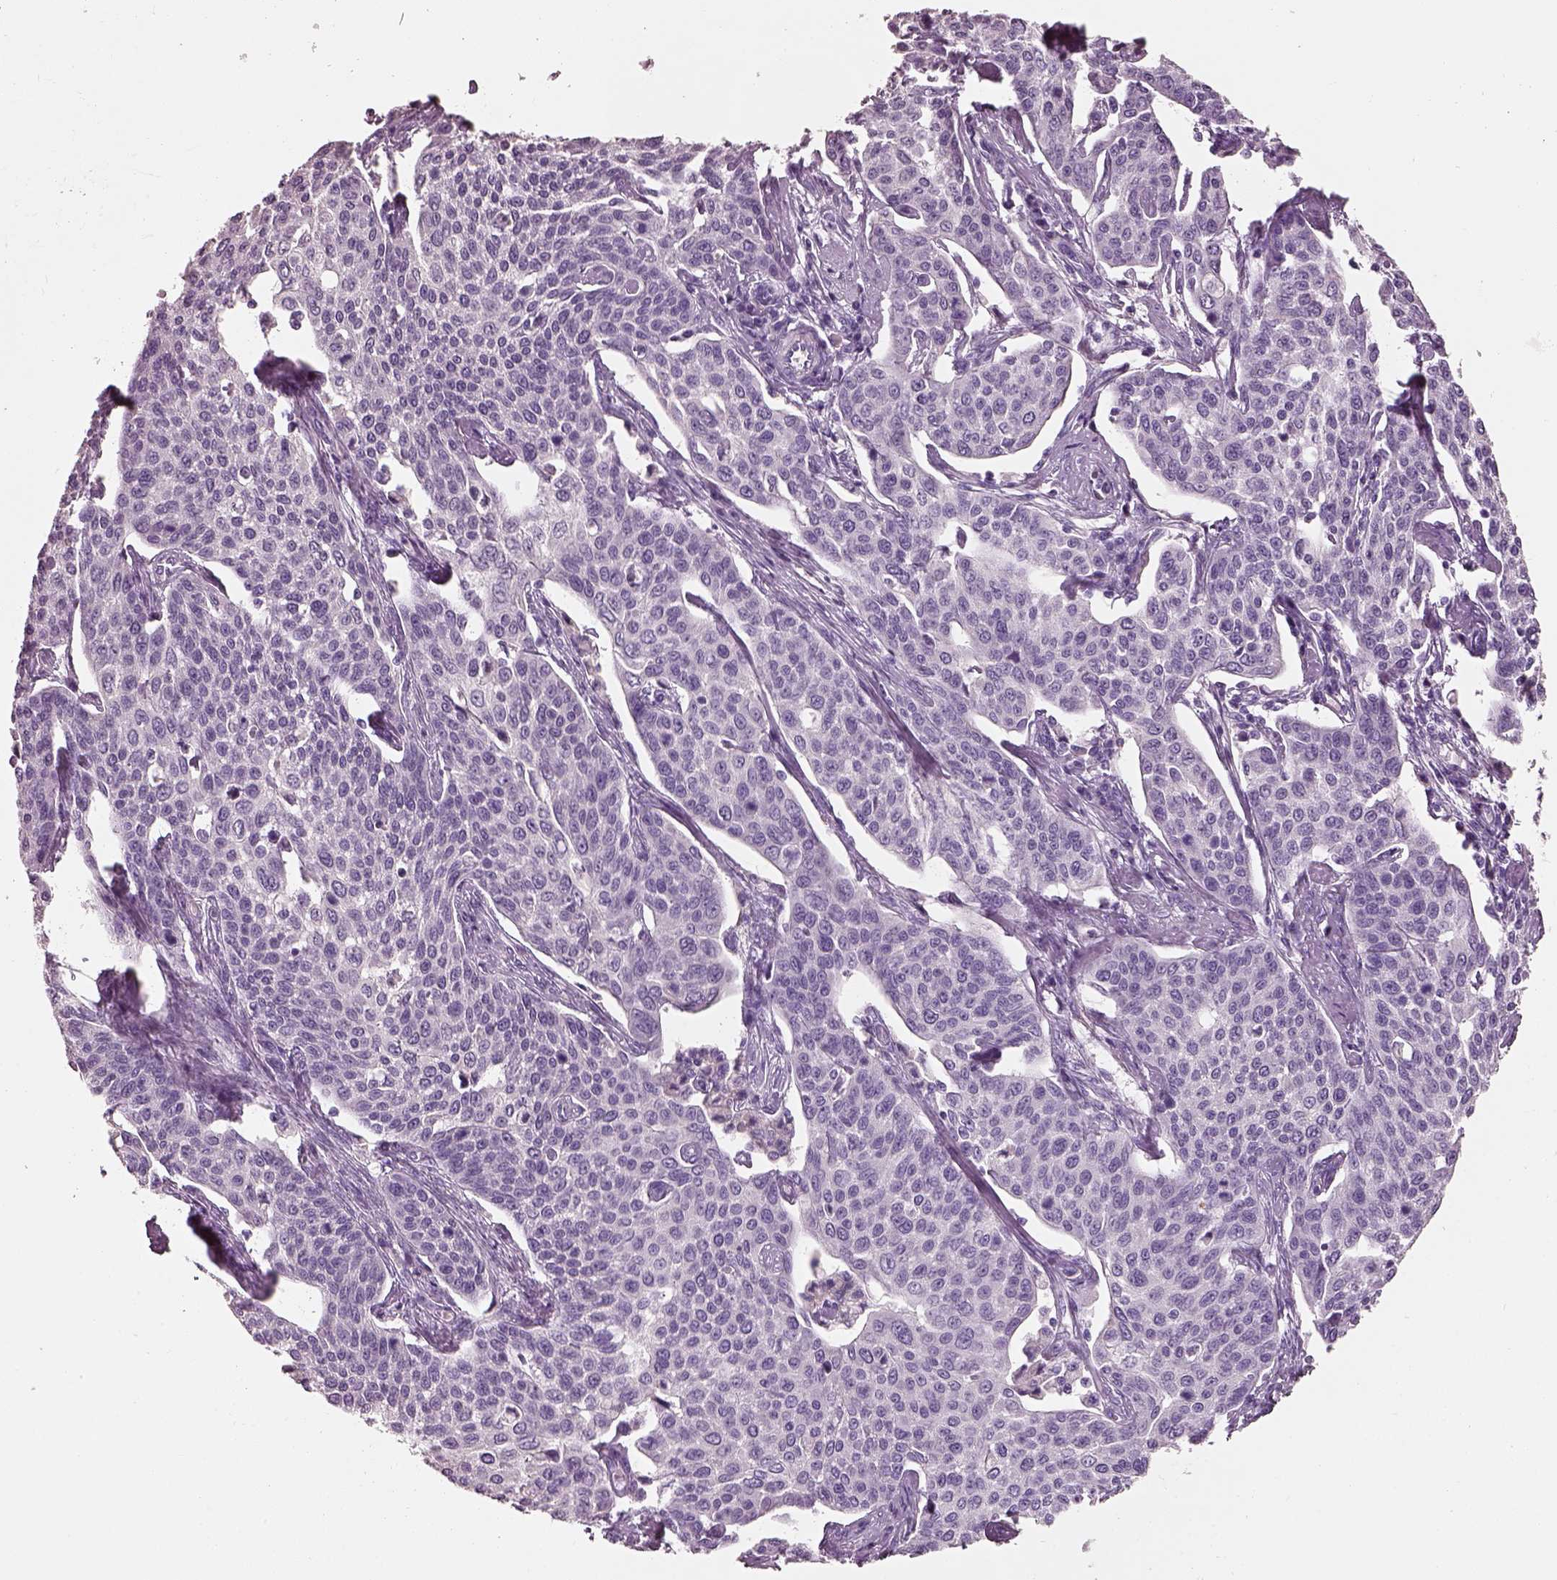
{"staining": {"intensity": "negative", "quantity": "none", "location": "none"}, "tissue": "cervical cancer", "cell_type": "Tumor cells", "image_type": "cancer", "snomed": [{"axis": "morphology", "description": "Squamous cell carcinoma, NOS"}, {"axis": "topography", "description": "Cervix"}], "caption": "High magnification brightfield microscopy of cervical squamous cell carcinoma stained with DAB (brown) and counterstained with hematoxylin (blue): tumor cells show no significant positivity.", "gene": "PNOC", "patient": {"sex": "female", "age": 34}}